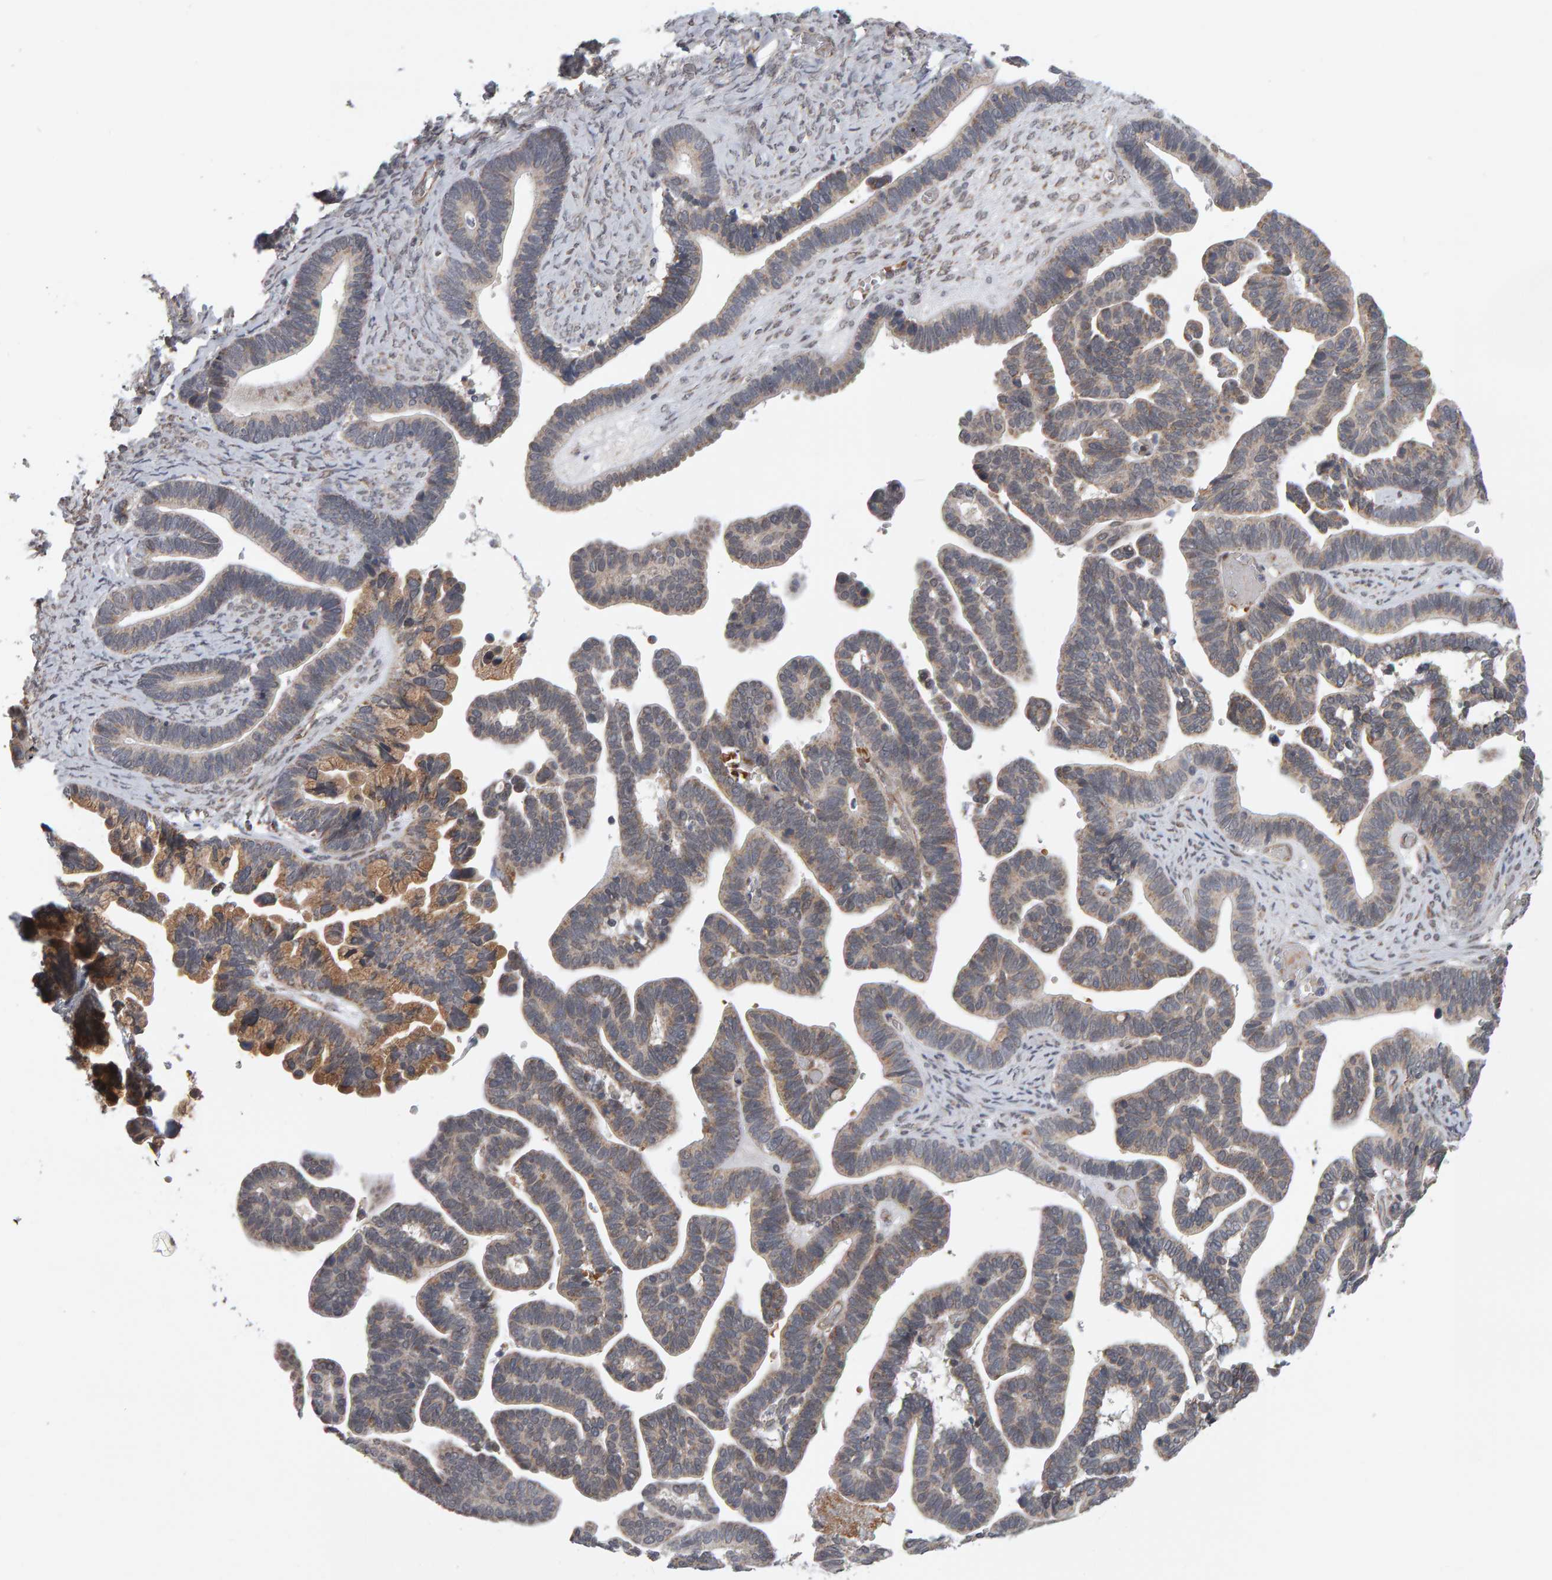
{"staining": {"intensity": "weak", "quantity": ">75%", "location": "cytoplasmic/membranous"}, "tissue": "ovarian cancer", "cell_type": "Tumor cells", "image_type": "cancer", "snomed": [{"axis": "morphology", "description": "Cystadenocarcinoma, serous, NOS"}, {"axis": "topography", "description": "Ovary"}], "caption": "This is an image of IHC staining of ovarian cancer (serous cystadenocarcinoma), which shows weak positivity in the cytoplasmic/membranous of tumor cells.", "gene": "DAP3", "patient": {"sex": "female", "age": 56}}